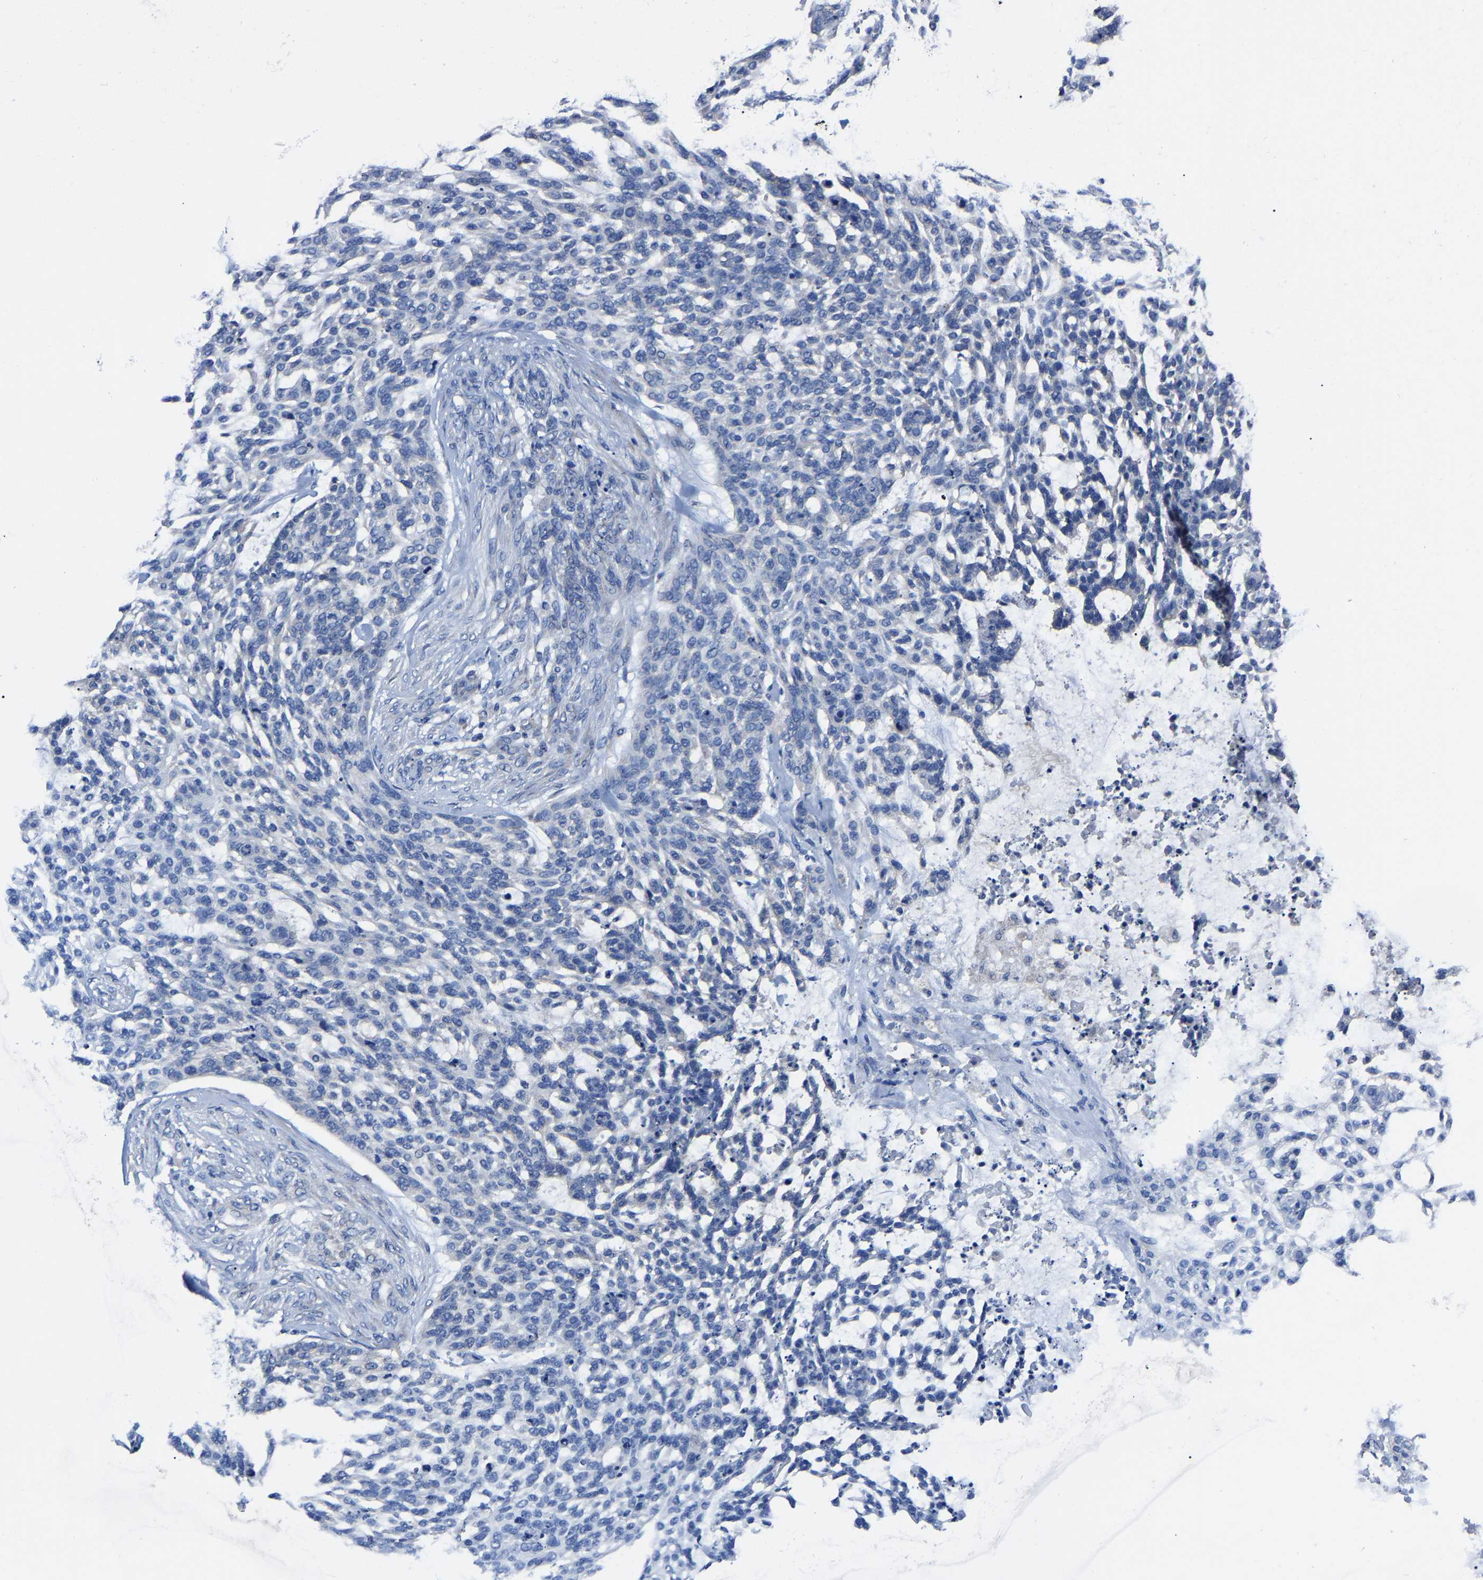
{"staining": {"intensity": "negative", "quantity": "none", "location": "none"}, "tissue": "skin cancer", "cell_type": "Tumor cells", "image_type": "cancer", "snomed": [{"axis": "morphology", "description": "Basal cell carcinoma"}, {"axis": "topography", "description": "Skin"}], "caption": "This histopathology image is of skin cancer (basal cell carcinoma) stained with immunohistochemistry (IHC) to label a protein in brown with the nuclei are counter-stained blue. There is no positivity in tumor cells.", "gene": "SRPK2", "patient": {"sex": "female", "age": 64}}